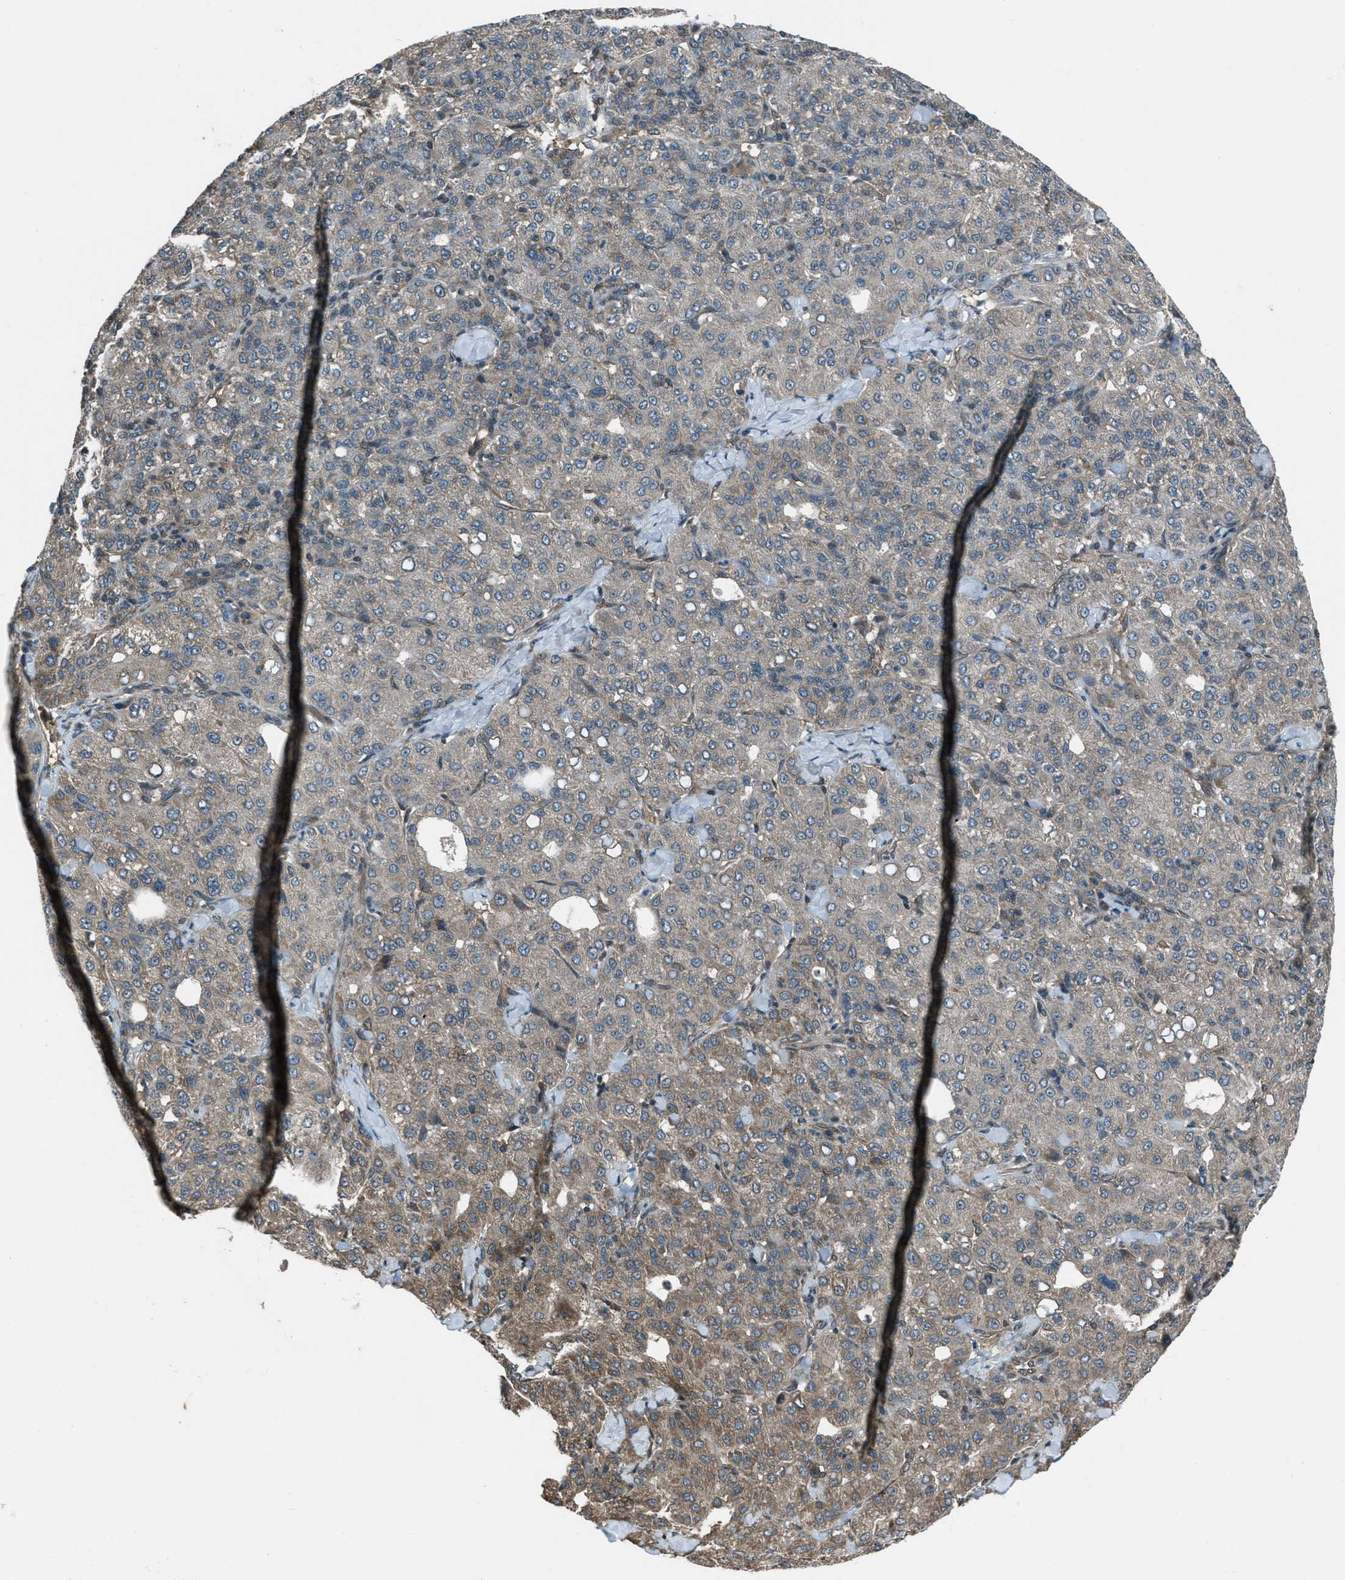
{"staining": {"intensity": "weak", "quantity": "<25%", "location": "cytoplasmic/membranous"}, "tissue": "liver cancer", "cell_type": "Tumor cells", "image_type": "cancer", "snomed": [{"axis": "morphology", "description": "Carcinoma, Hepatocellular, NOS"}, {"axis": "topography", "description": "Liver"}], "caption": "This image is of liver cancer stained with immunohistochemistry to label a protein in brown with the nuclei are counter-stained blue. There is no staining in tumor cells.", "gene": "ASAP2", "patient": {"sex": "male", "age": 65}}